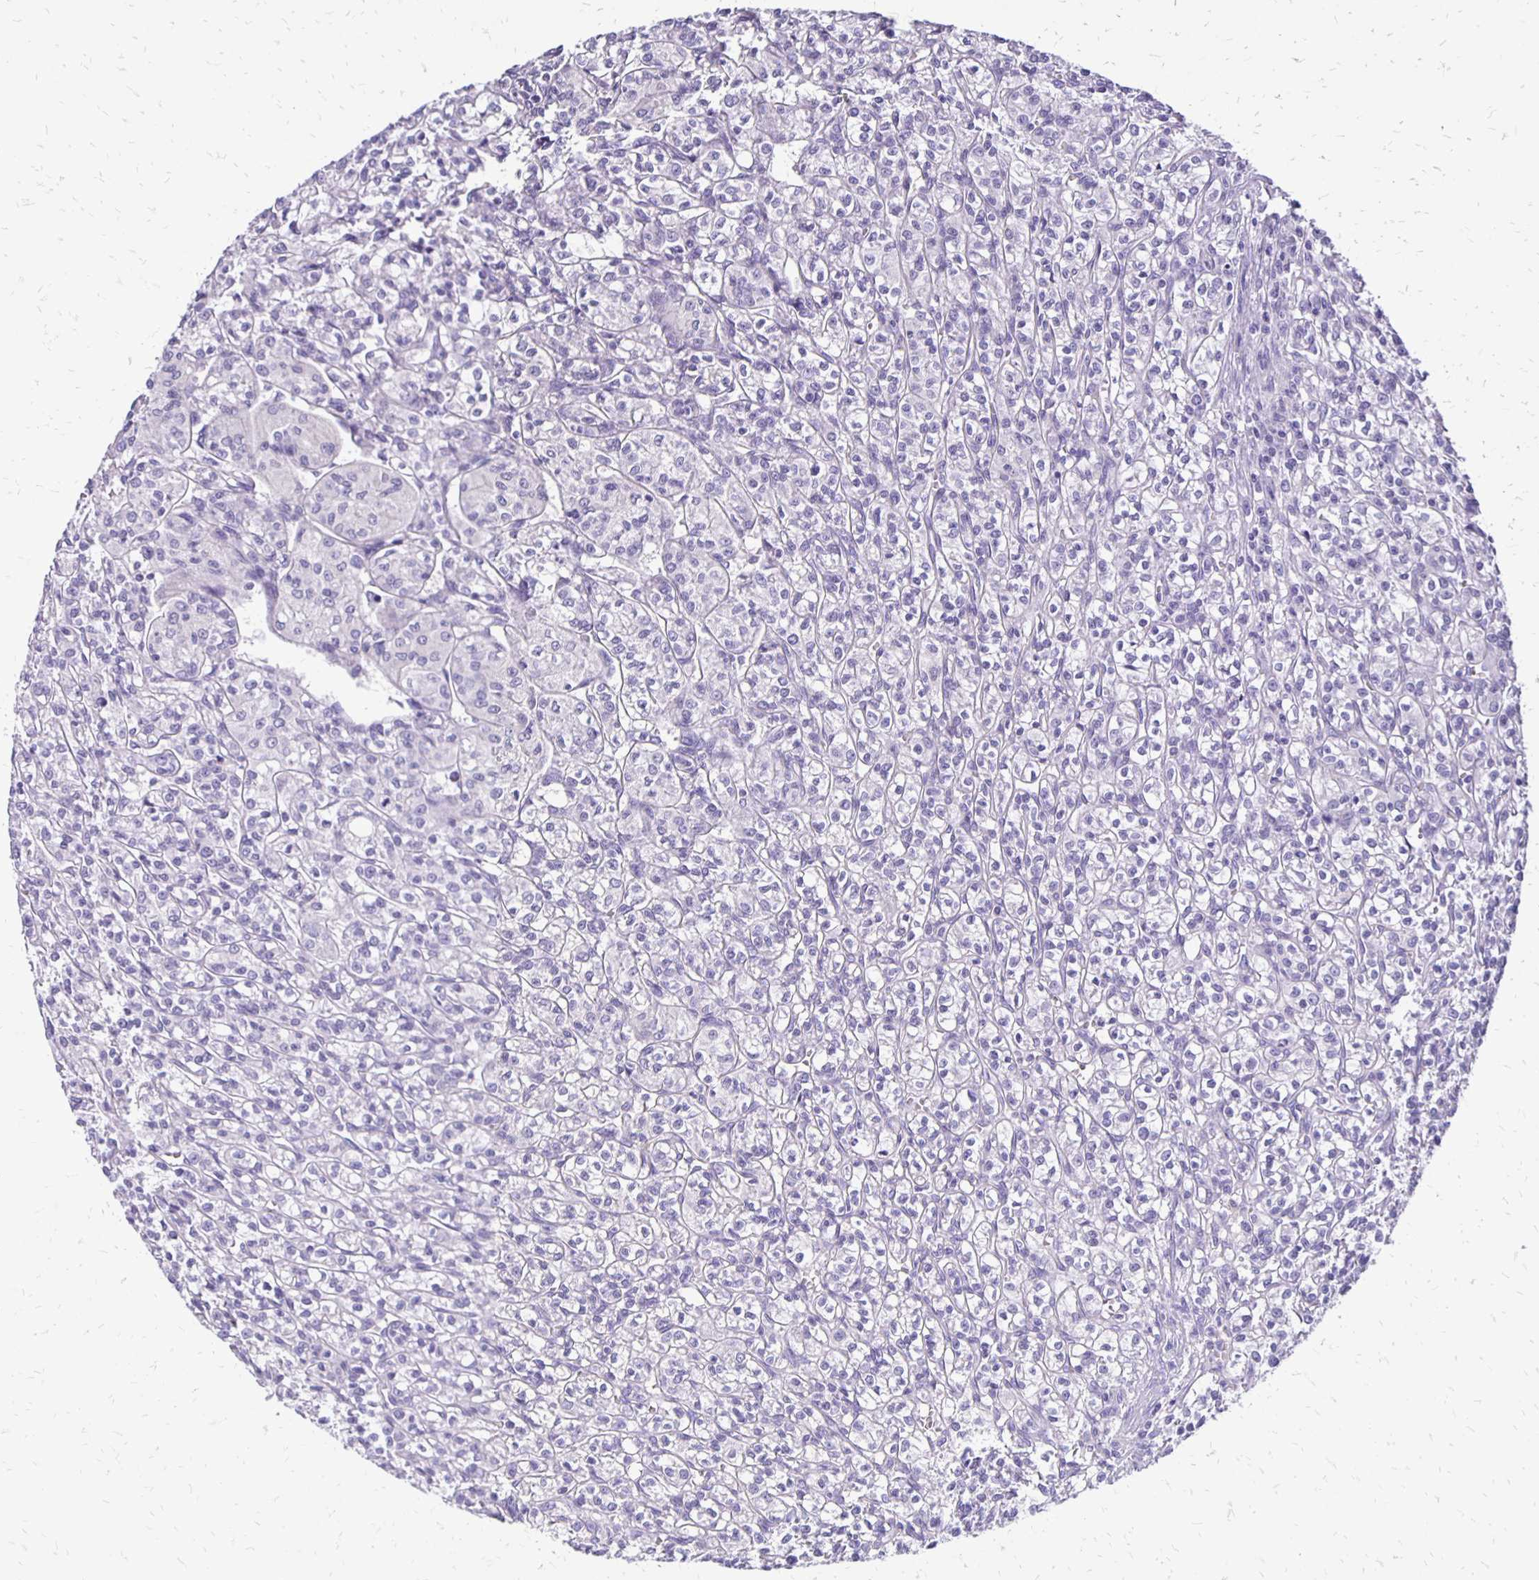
{"staining": {"intensity": "negative", "quantity": "none", "location": "none"}, "tissue": "renal cancer", "cell_type": "Tumor cells", "image_type": "cancer", "snomed": [{"axis": "morphology", "description": "Adenocarcinoma, NOS"}, {"axis": "topography", "description": "Kidney"}], "caption": "High magnification brightfield microscopy of renal cancer (adenocarcinoma) stained with DAB (3,3'-diaminobenzidine) (brown) and counterstained with hematoxylin (blue): tumor cells show no significant expression. (Brightfield microscopy of DAB IHC at high magnification).", "gene": "ANKRD45", "patient": {"sex": "male", "age": 36}}